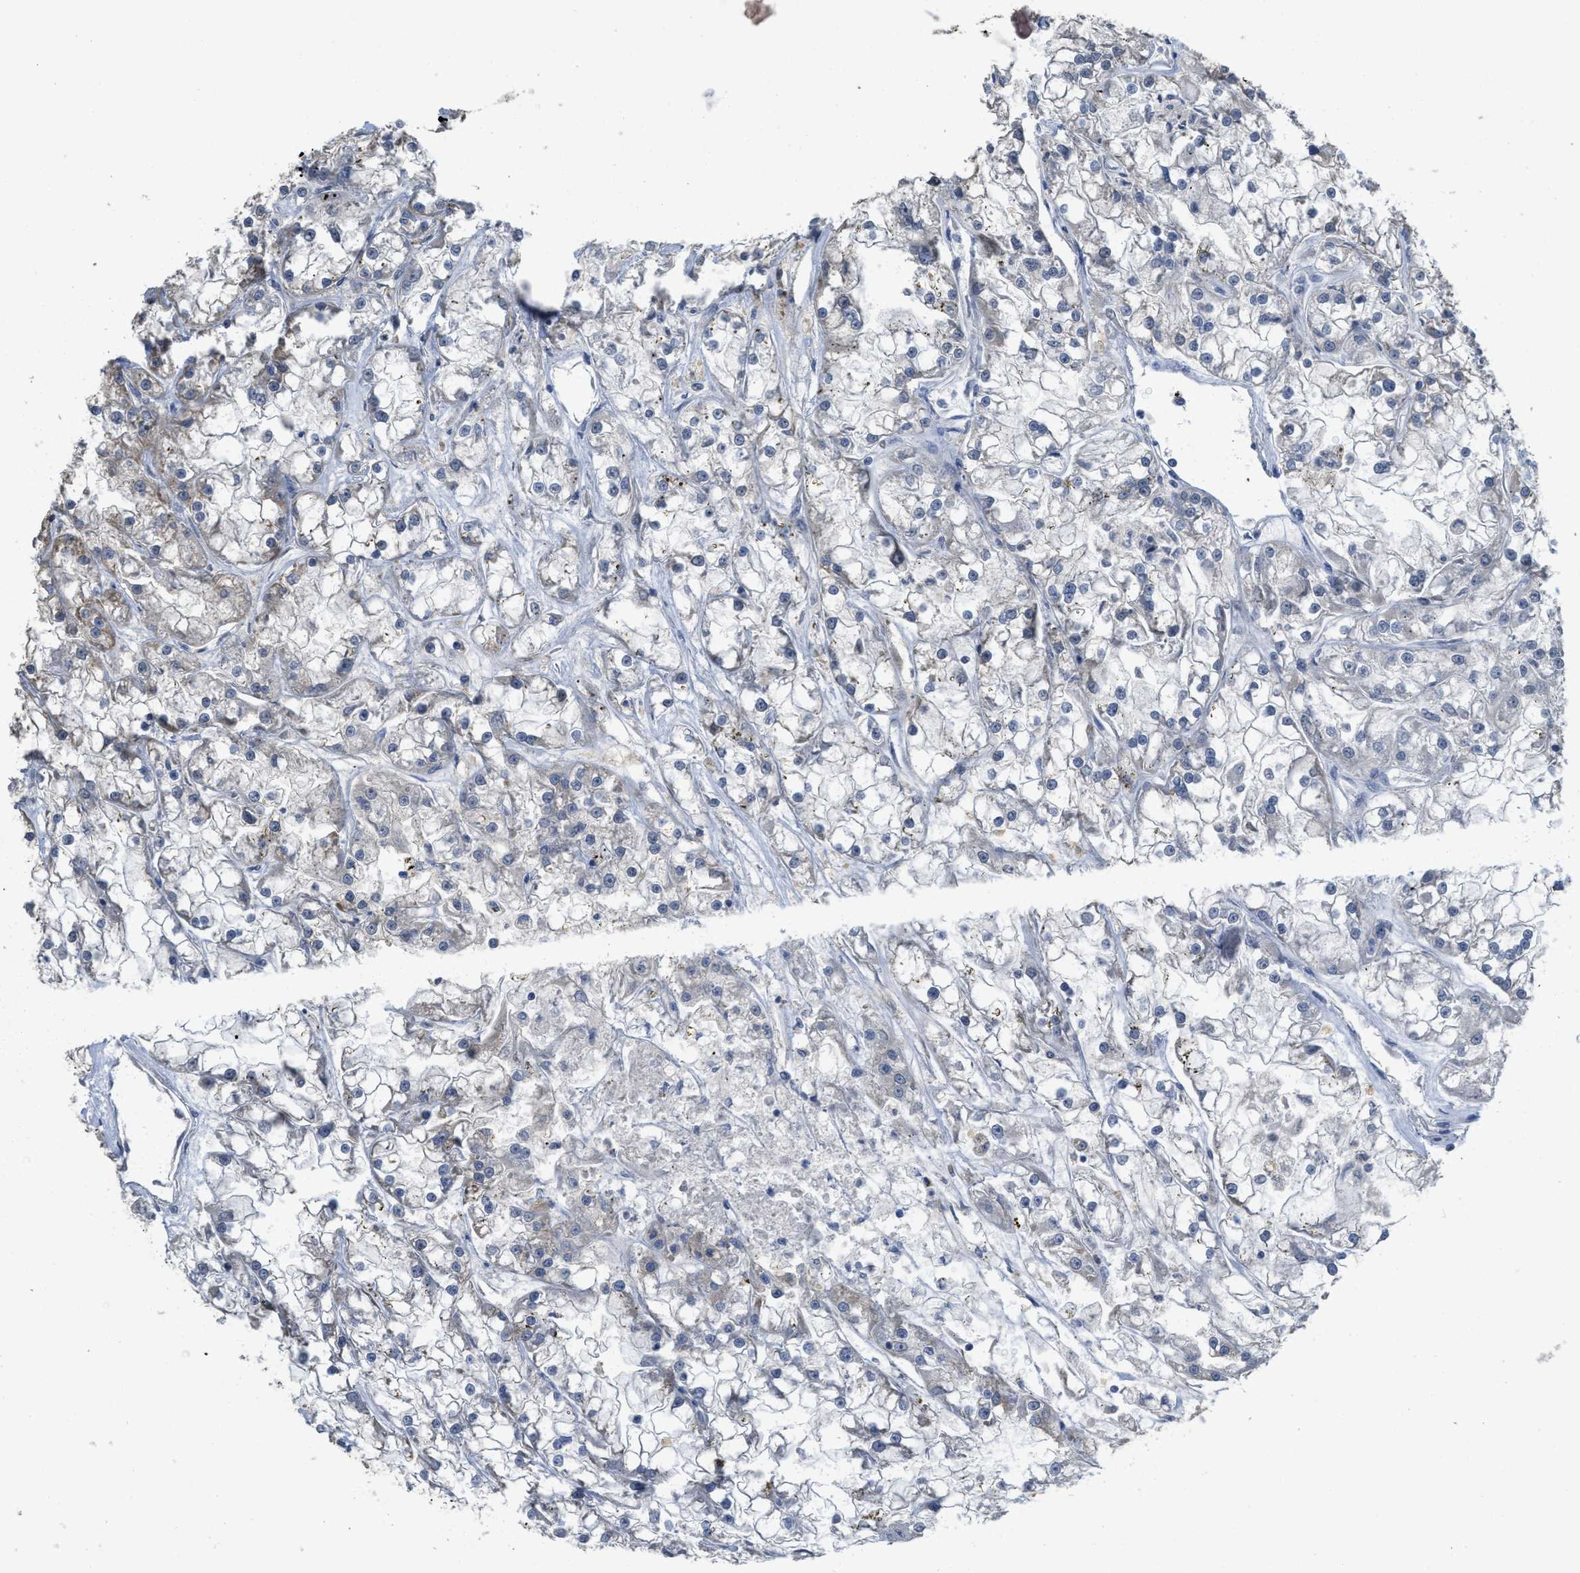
{"staining": {"intensity": "negative", "quantity": "none", "location": "none"}, "tissue": "renal cancer", "cell_type": "Tumor cells", "image_type": "cancer", "snomed": [{"axis": "morphology", "description": "Adenocarcinoma, NOS"}, {"axis": "topography", "description": "Kidney"}], "caption": "Immunohistochemical staining of human renal cancer reveals no significant positivity in tumor cells.", "gene": "SFXN2", "patient": {"sex": "female", "age": 52}}